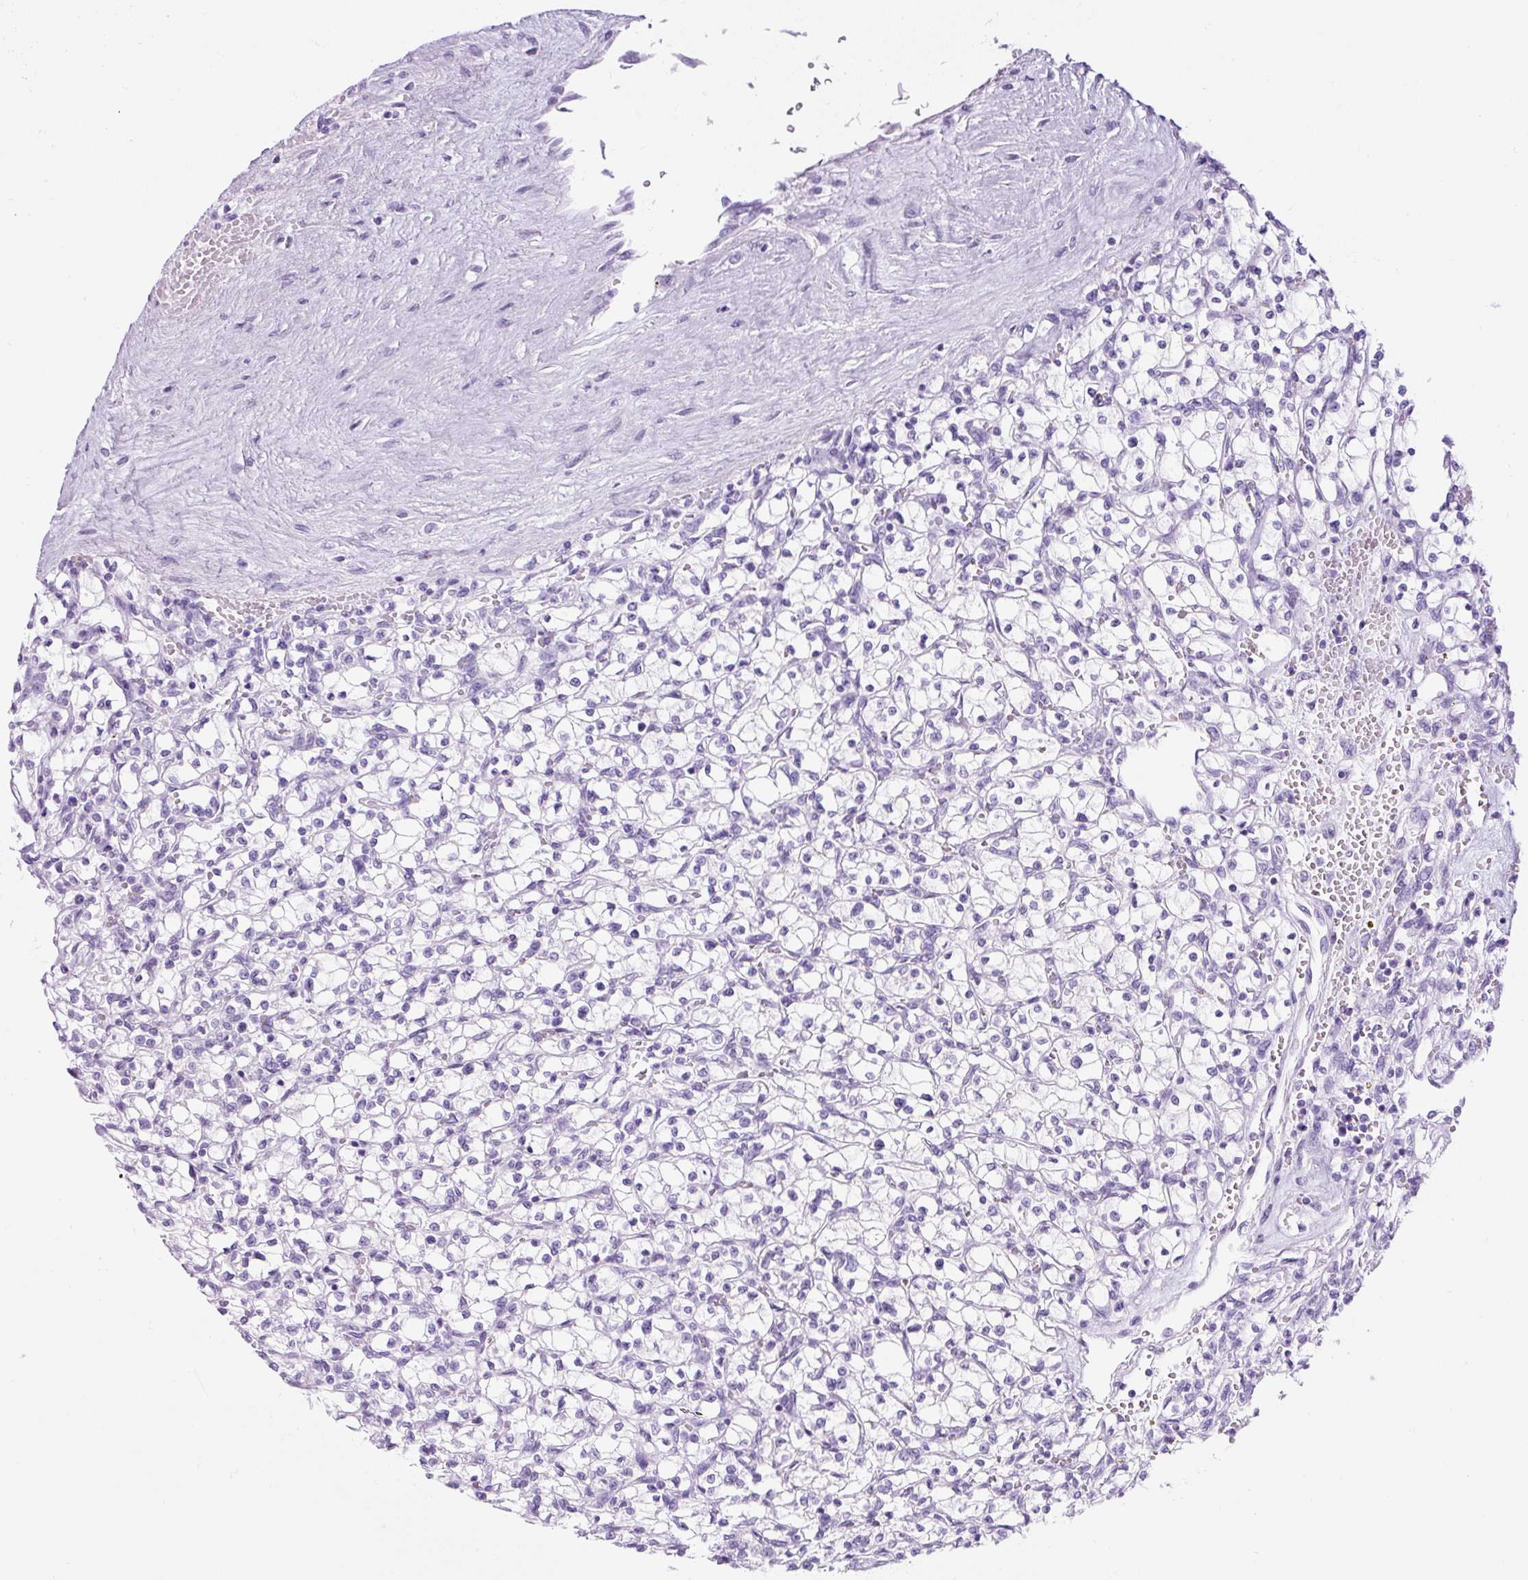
{"staining": {"intensity": "negative", "quantity": "none", "location": "none"}, "tissue": "renal cancer", "cell_type": "Tumor cells", "image_type": "cancer", "snomed": [{"axis": "morphology", "description": "Adenocarcinoma, NOS"}, {"axis": "topography", "description": "Kidney"}], "caption": "Renal cancer (adenocarcinoma) was stained to show a protein in brown. There is no significant positivity in tumor cells. The staining is performed using DAB brown chromogen with nuclei counter-stained in using hematoxylin.", "gene": "TMEM200B", "patient": {"sex": "female", "age": 64}}